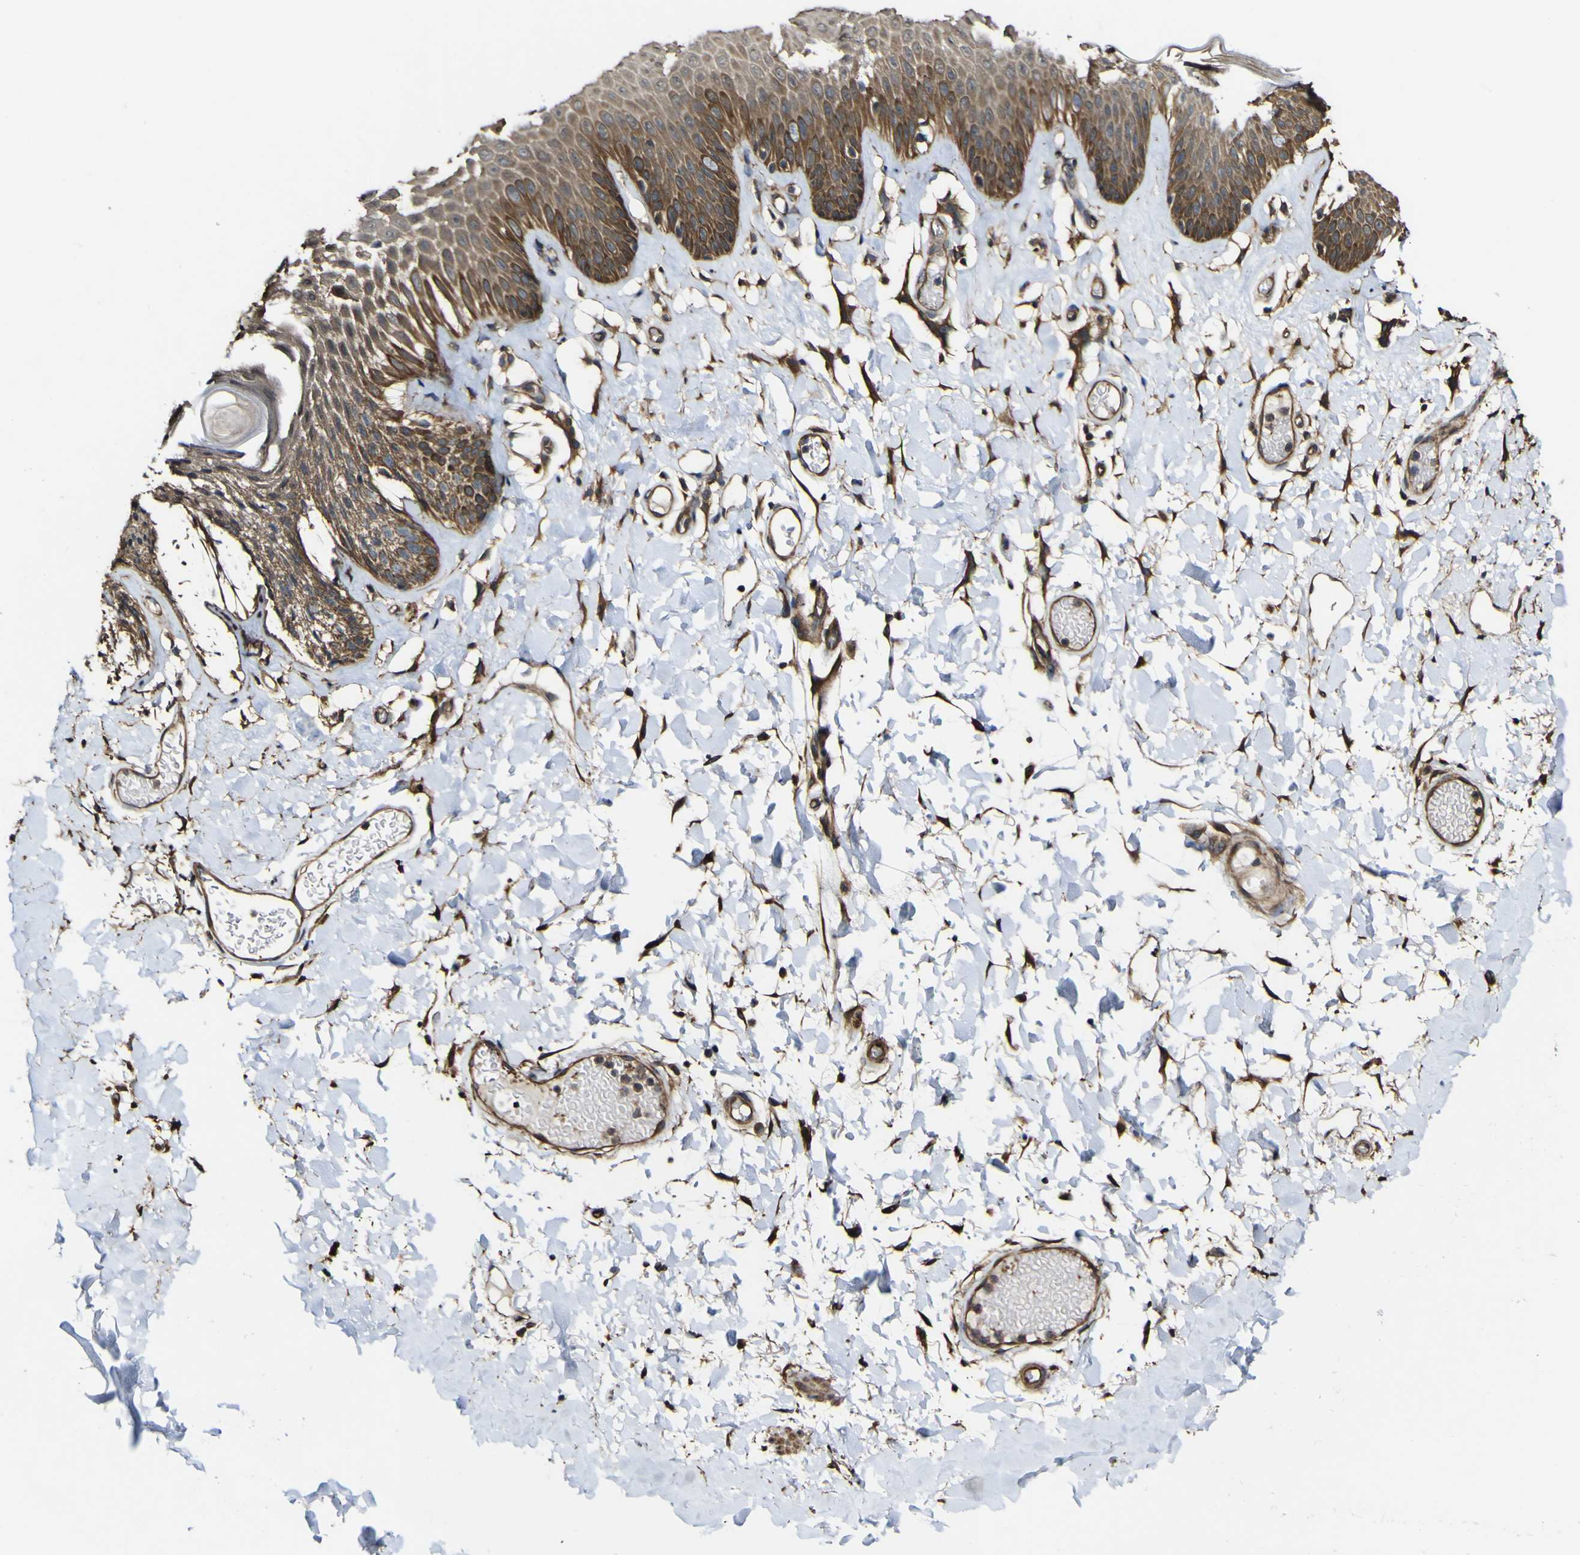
{"staining": {"intensity": "moderate", "quantity": "25%-75%", "location": "cytoplasmic/membranous"}, "tissue": "skin", "cell_type": "Epidermal cells", "image_type": "normal", "snomed": [{"axis": "morphology", "description": "Normal tissue, NOS"}, {"axis": "topography", "description": "Vulva"}], "caption": "Immunohistochemistry (IHC) micrograph of unremarkable human skin stained for a protein (brown), which displays medium levels of moderate cytoplasmic/membranous expression in approximately 25%-75% of epidermal cells.", "gene": "NAALADL2", "patient": {"sex": "female", "age": 73}}